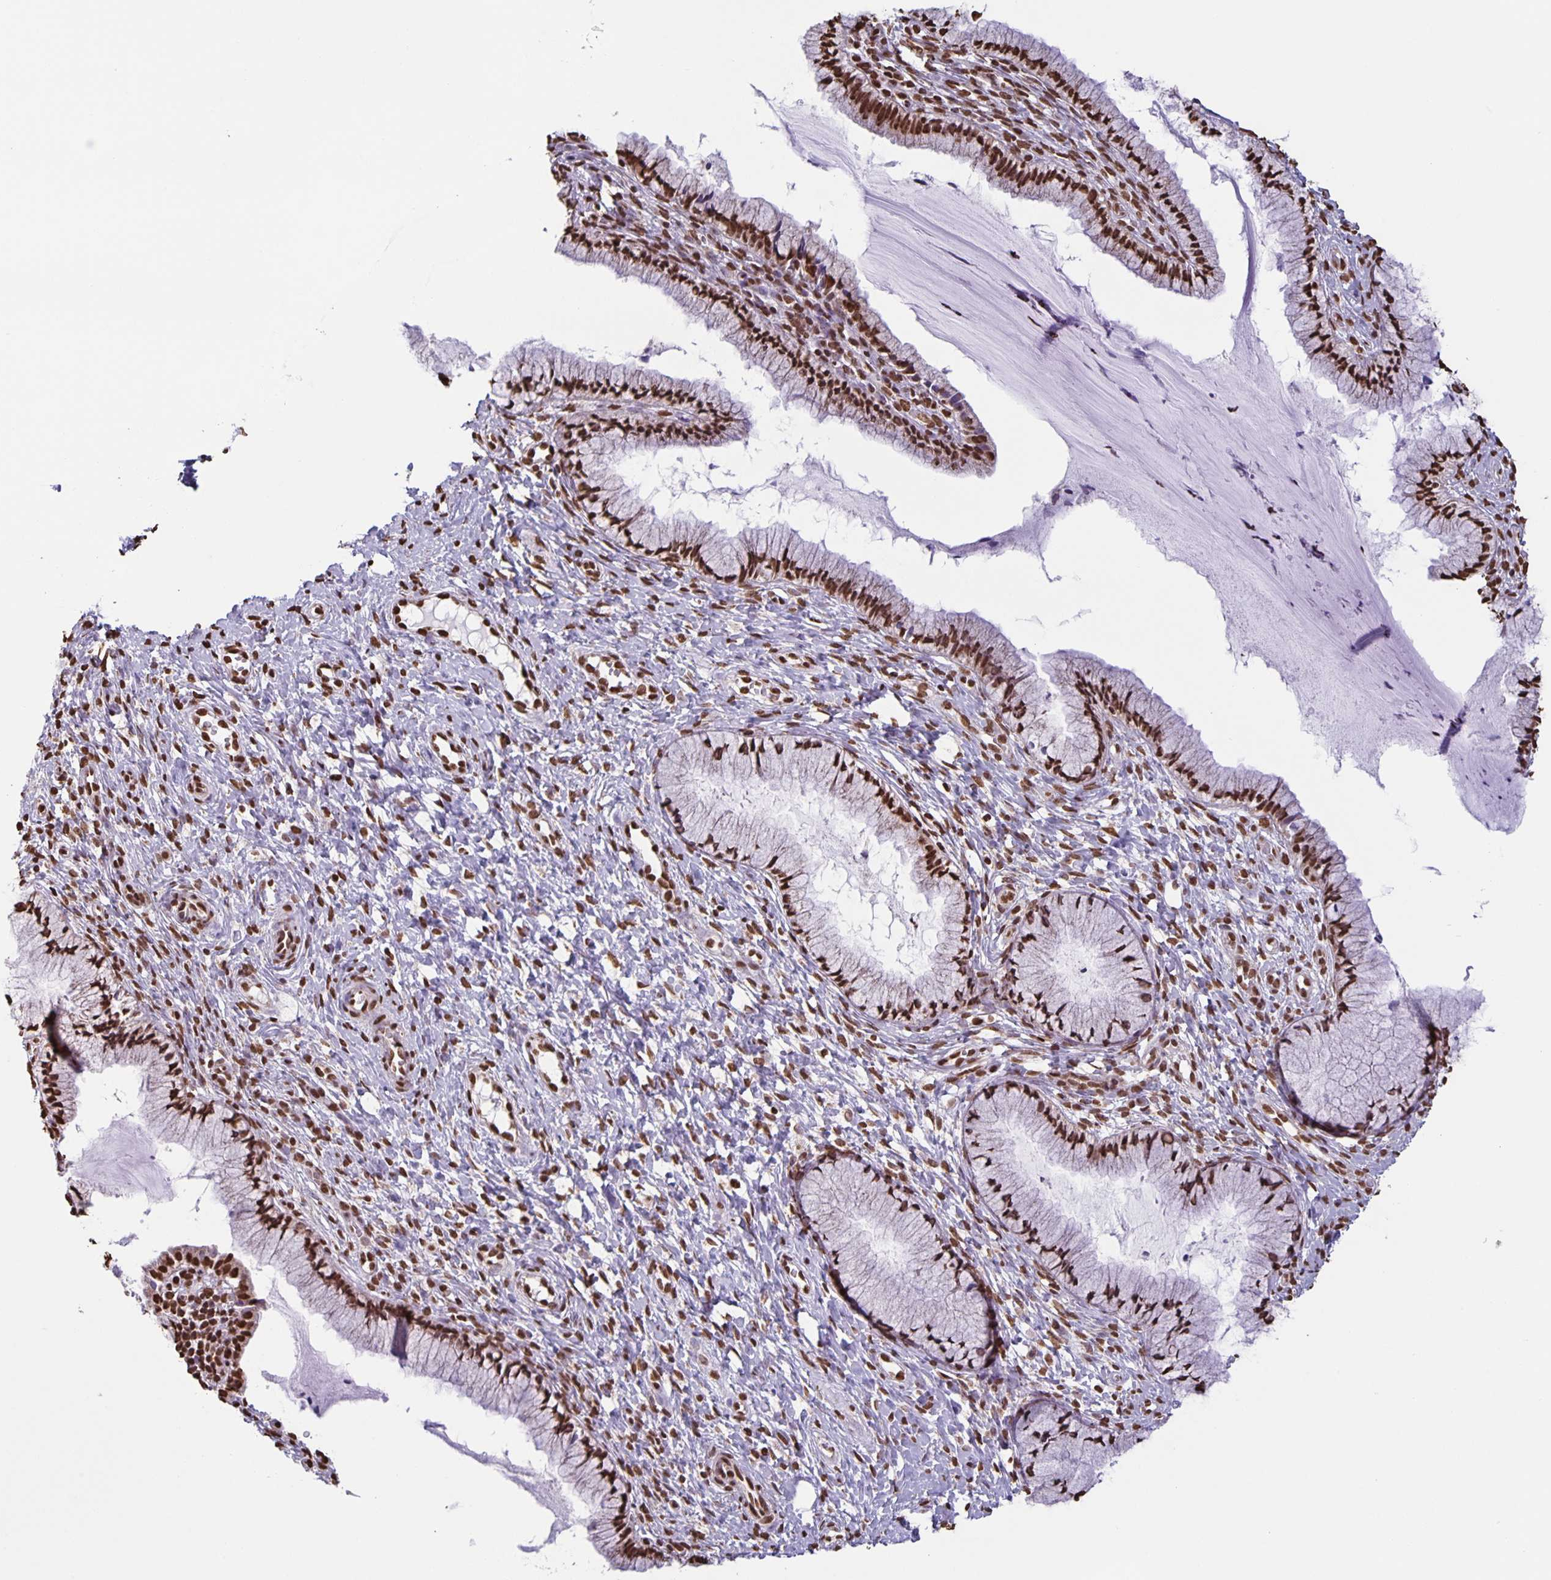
{"staining": {"intensity": "strong", "quantity": ">75%", "location": "nuclear"}, "tissue": "cervix", "cell_type": "Glandular cells", "image_type": "normal", "snomed": [{"axis": "morphology", "description": "Normal tissue, NOS"}, {"axis": "topography", "description": "Cervix"}], "caption": "IHC of normal human cervix exhibits high levels of strong nuclear staining in about >75% of glandular cells. The protein of interest is stained brown, and the nuclei are stained in blue (DAB (3,3'-diaminobenzidine) IHC with brightfield microscopy, high magnification).", "gene": "DUT", "patient": {"sex": "female", "age": 36}}